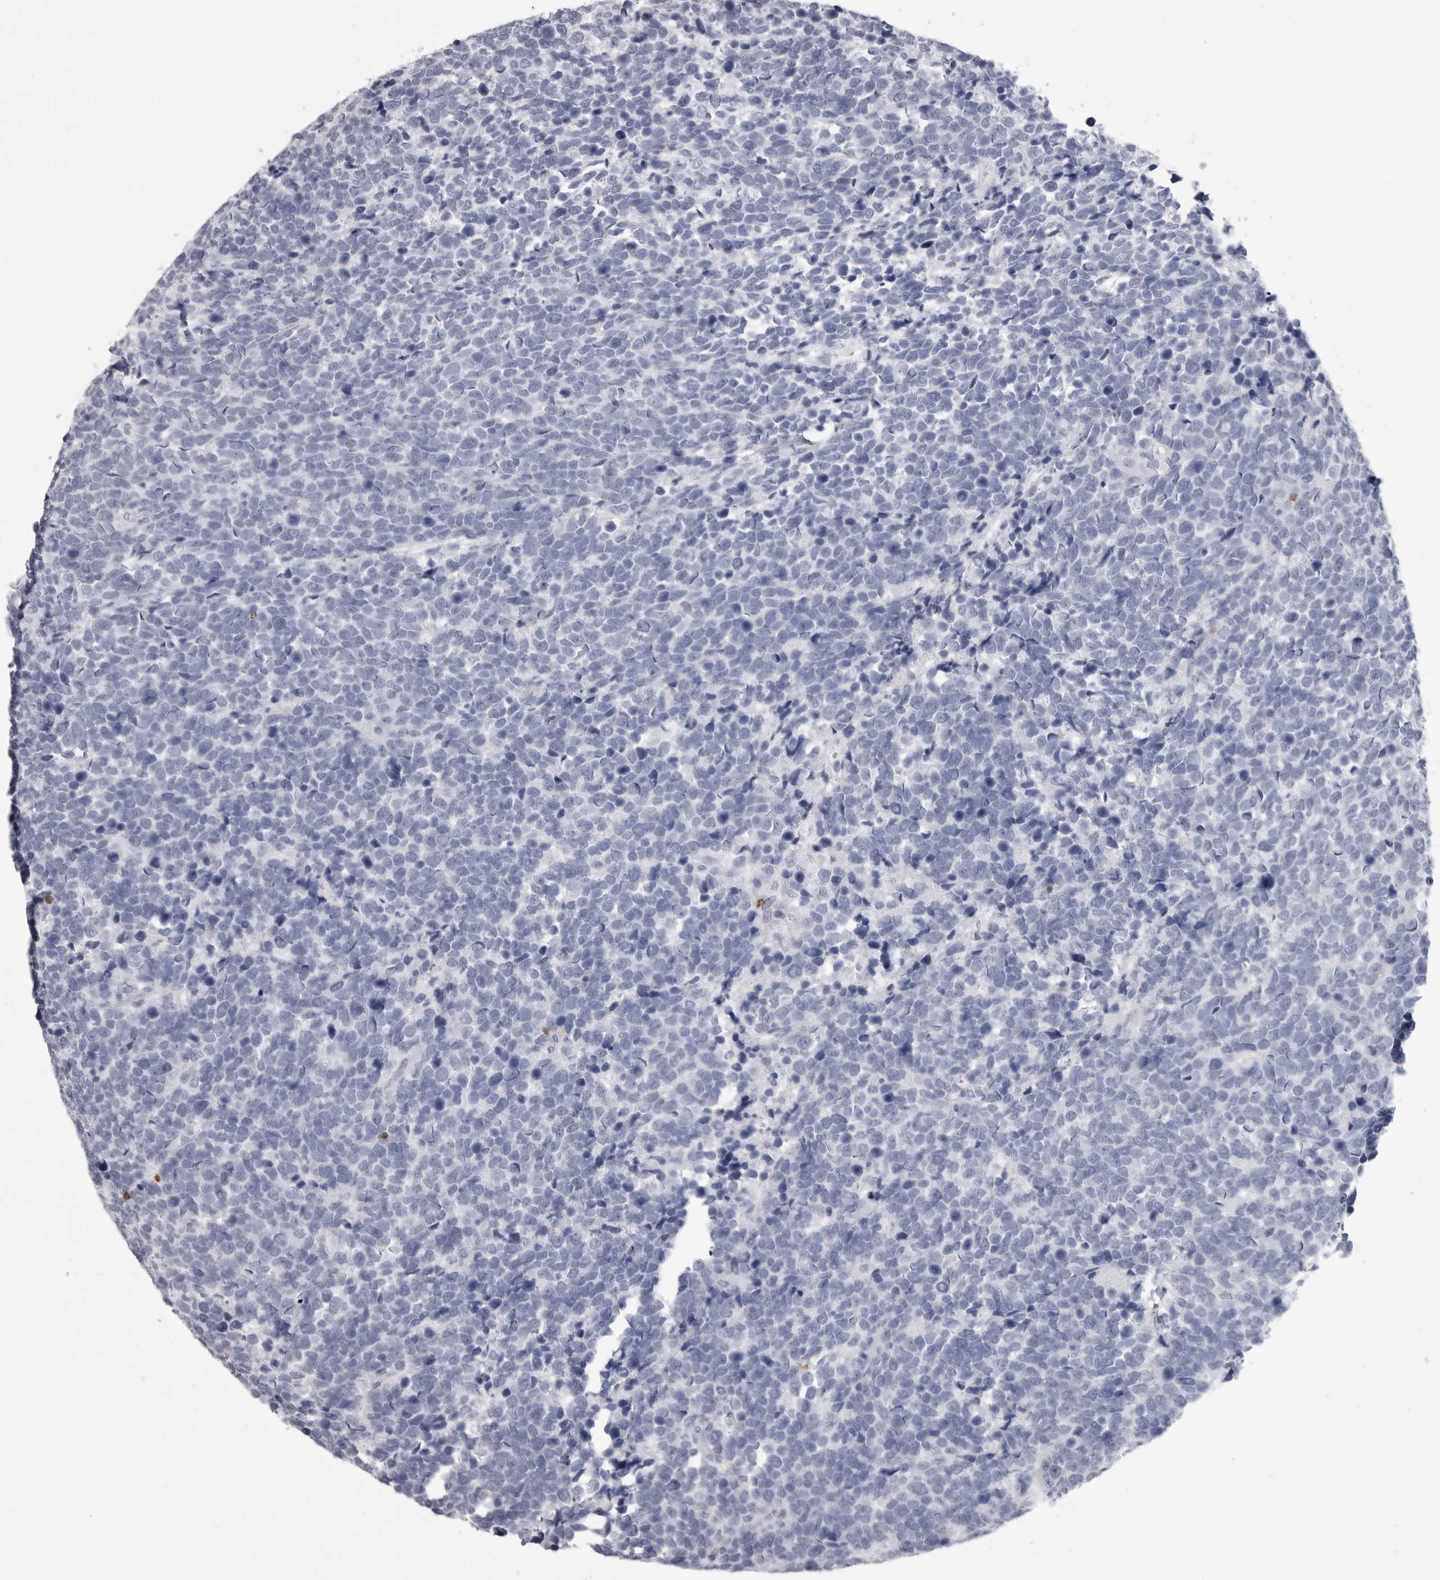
{"staining": {"intensity": "negative", "quantity": "none", "location": "none"}, "tissue": "urothelial cancer", "cell_type": "Tumor cells", "image_type": "cancer", "snomed": [{"axis": "morphology", "description": "Urothelial carcinoma, High grade"}, {"axis": "topography", "description": "Urinary bladder"}], "caption": "High power microscopy histopathology image of an immunohistochemistry (IHC) micrograph of urothelial cancer, revealing no significant staining in tumor cells.", "gene": "ITGAL", "patient": {"sex": "female", "age": 82}}